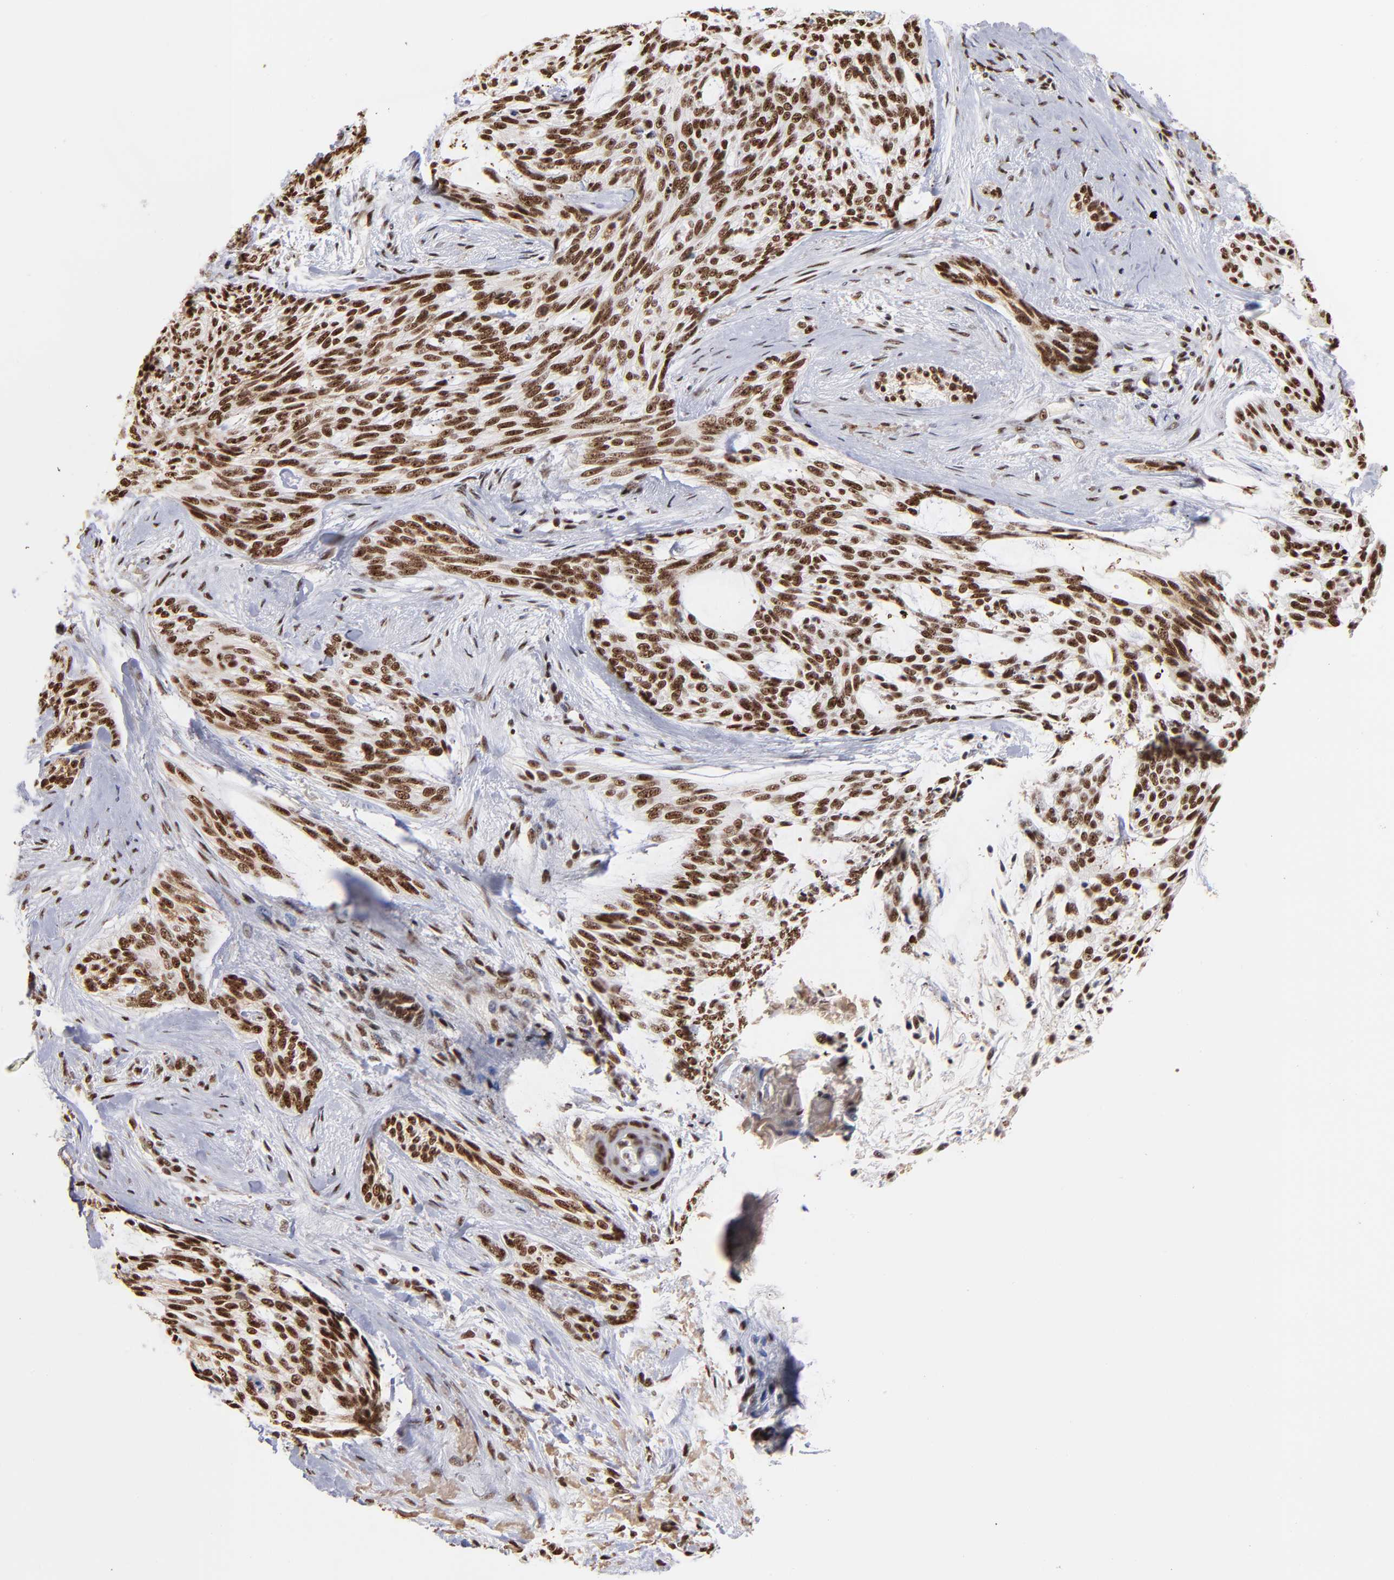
{"staining": {"intensity": "strong", "quantity": ">75%", "location": "nuclear"}, "tissue": "skin cancer", "cell_type": "Tumor cells", "image_type": "cancer", "snomed": [{"axis": "morphology", "description": "Normal tissue, NOS"}, {"axis": "morphology", "description": "Basal cell carcinoma"}, {"axis": "topography", "description": "Skin"}], "caption": "Immunohistochemistry (IHC) (DAB (3,3'-diaminobenzidine)) staining of skin basal cell carcinoma shows strong nuclear protein positivity in about >75% of tumor cells.", "gene": "ZNF146", "patient": {"sex": "female", "age": 71}}